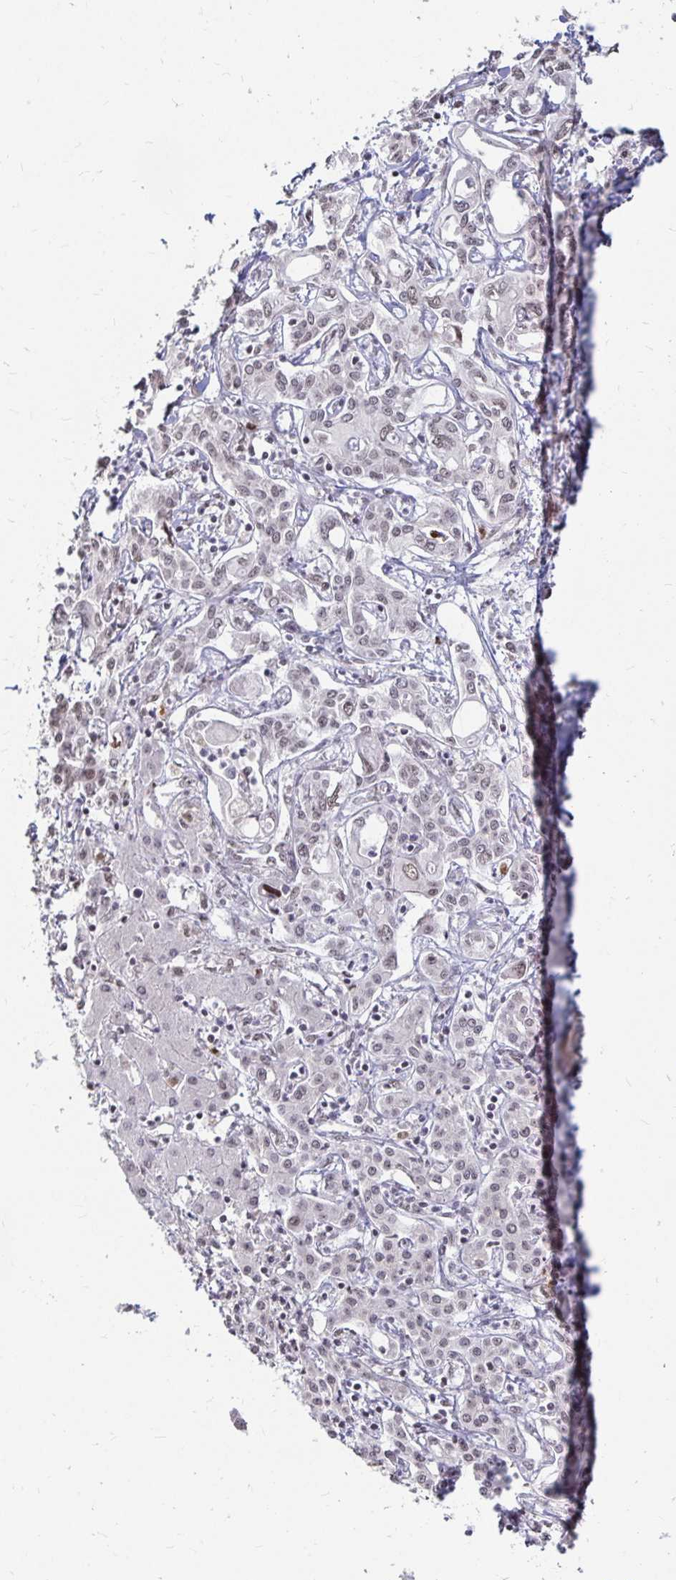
{"staining": {"intensity": "weak", "quantity": "25%-75%", "location": "nuclear"}, "tissue": "liver cancer", "cell_type": "Tumor cells", "image_type": "cancer", "snomed": [{"axis": "morphology", "description": "Cholangiocarcinoma"}, {"axis": "topography", "description": "Liver"}], "caption": "A brown stain shows weak nuclear staining of a protein in liver cancer (cholangiocarcinoma) tumor cells.", "gene": "HNRNPU", "patient": {"sex": "female", "age": 64}}